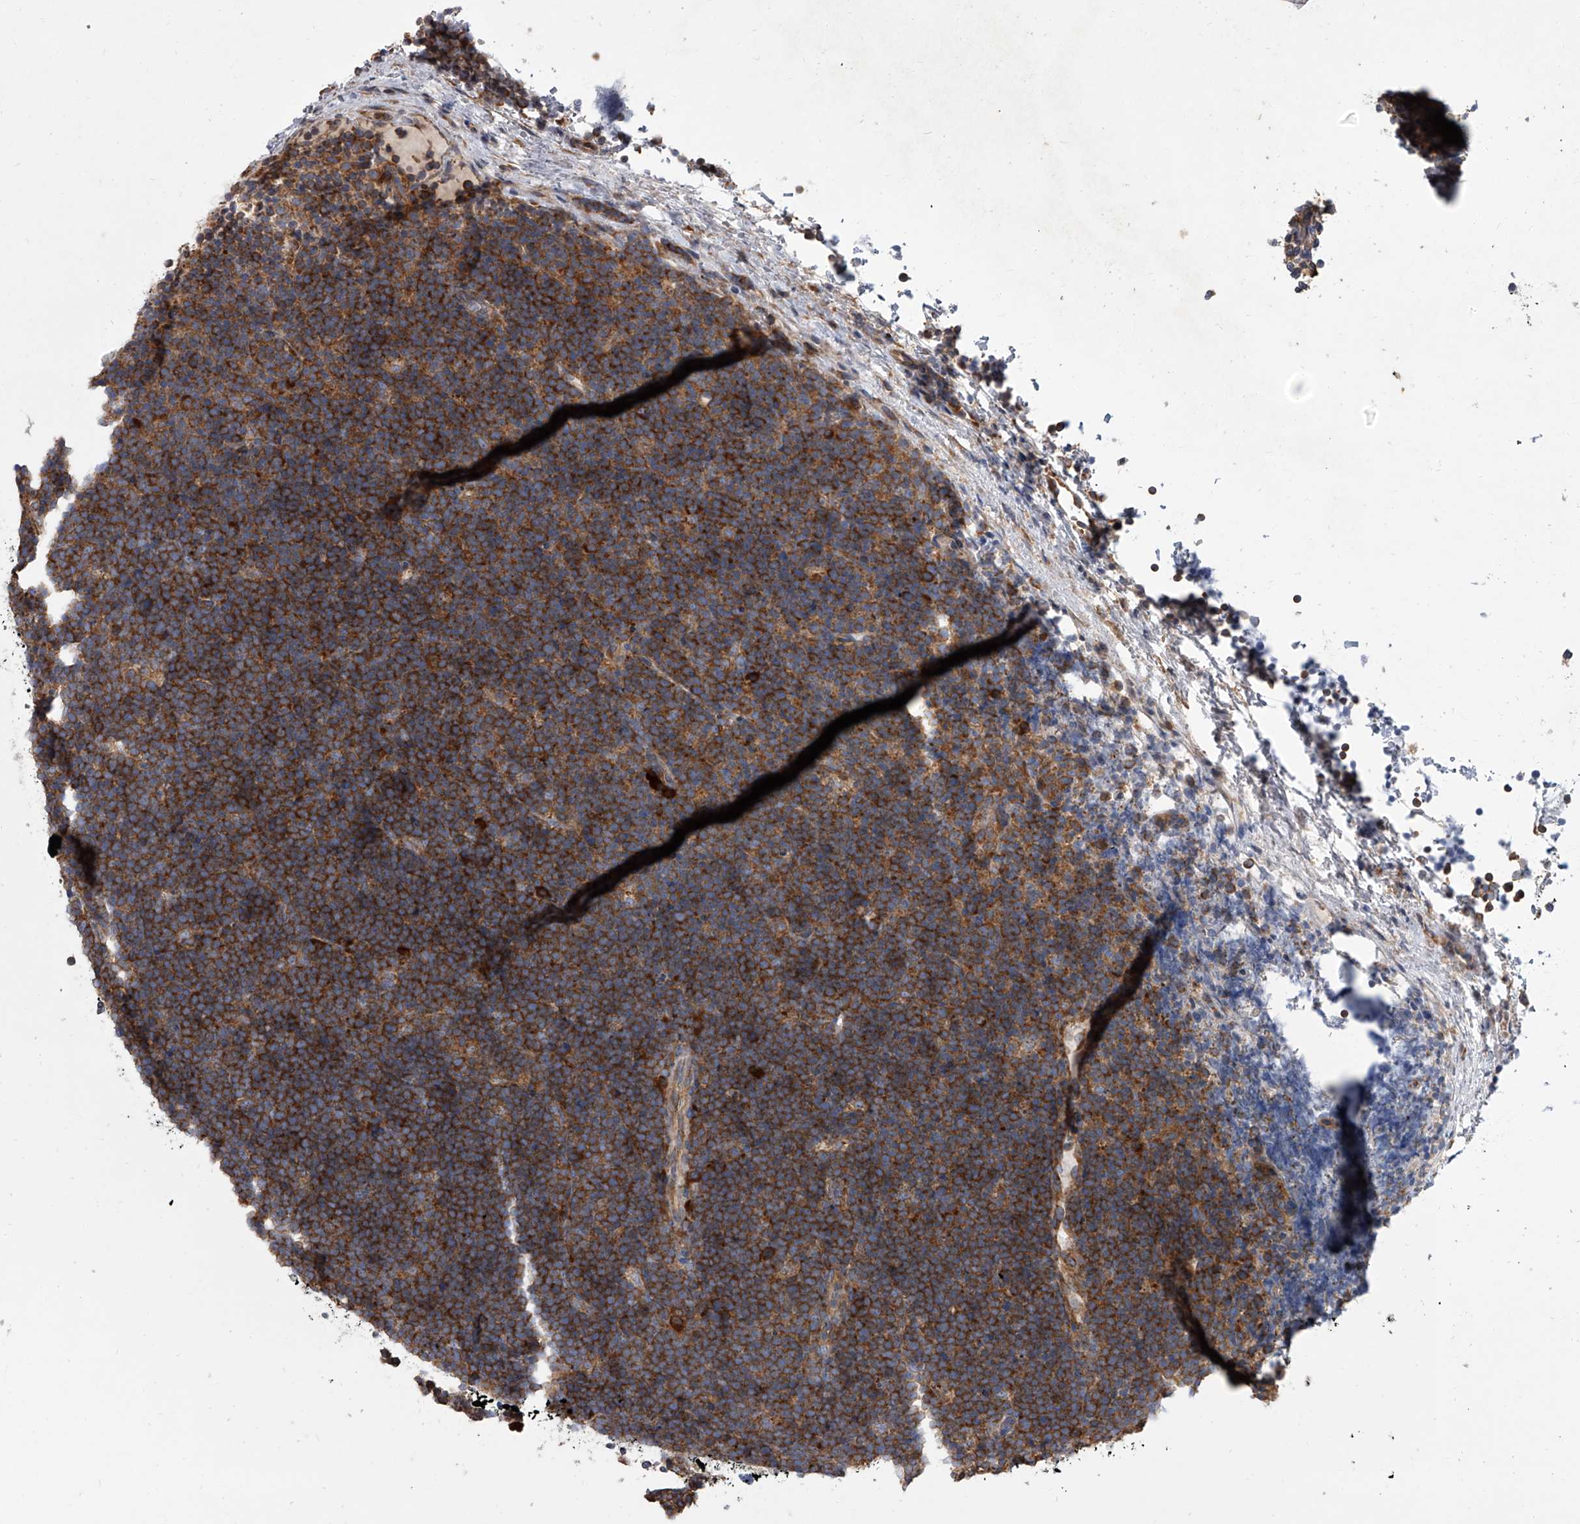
{"staining": {"intensity": "strong", "quantity": ">75%", "location": "cytoplasmic/membranous"}, "tissue": "lymphoma", "cell_type": "Tumor cells", "image_type": "cancer", "snomed": [{"axis": "morphology", "description": "Malignant lymphoma, non-Hodgkin's type, High grade"}, {"axis": "topography", "description": "Lymph node"}], "caption": "Immunohistochemical staining of human lymphoma shows strong cytoplasmic/membranous protein staining in about >75% of tumor cells.", "gene": "EIF2S2", "patient": {"sex": "male", "age": 13}}